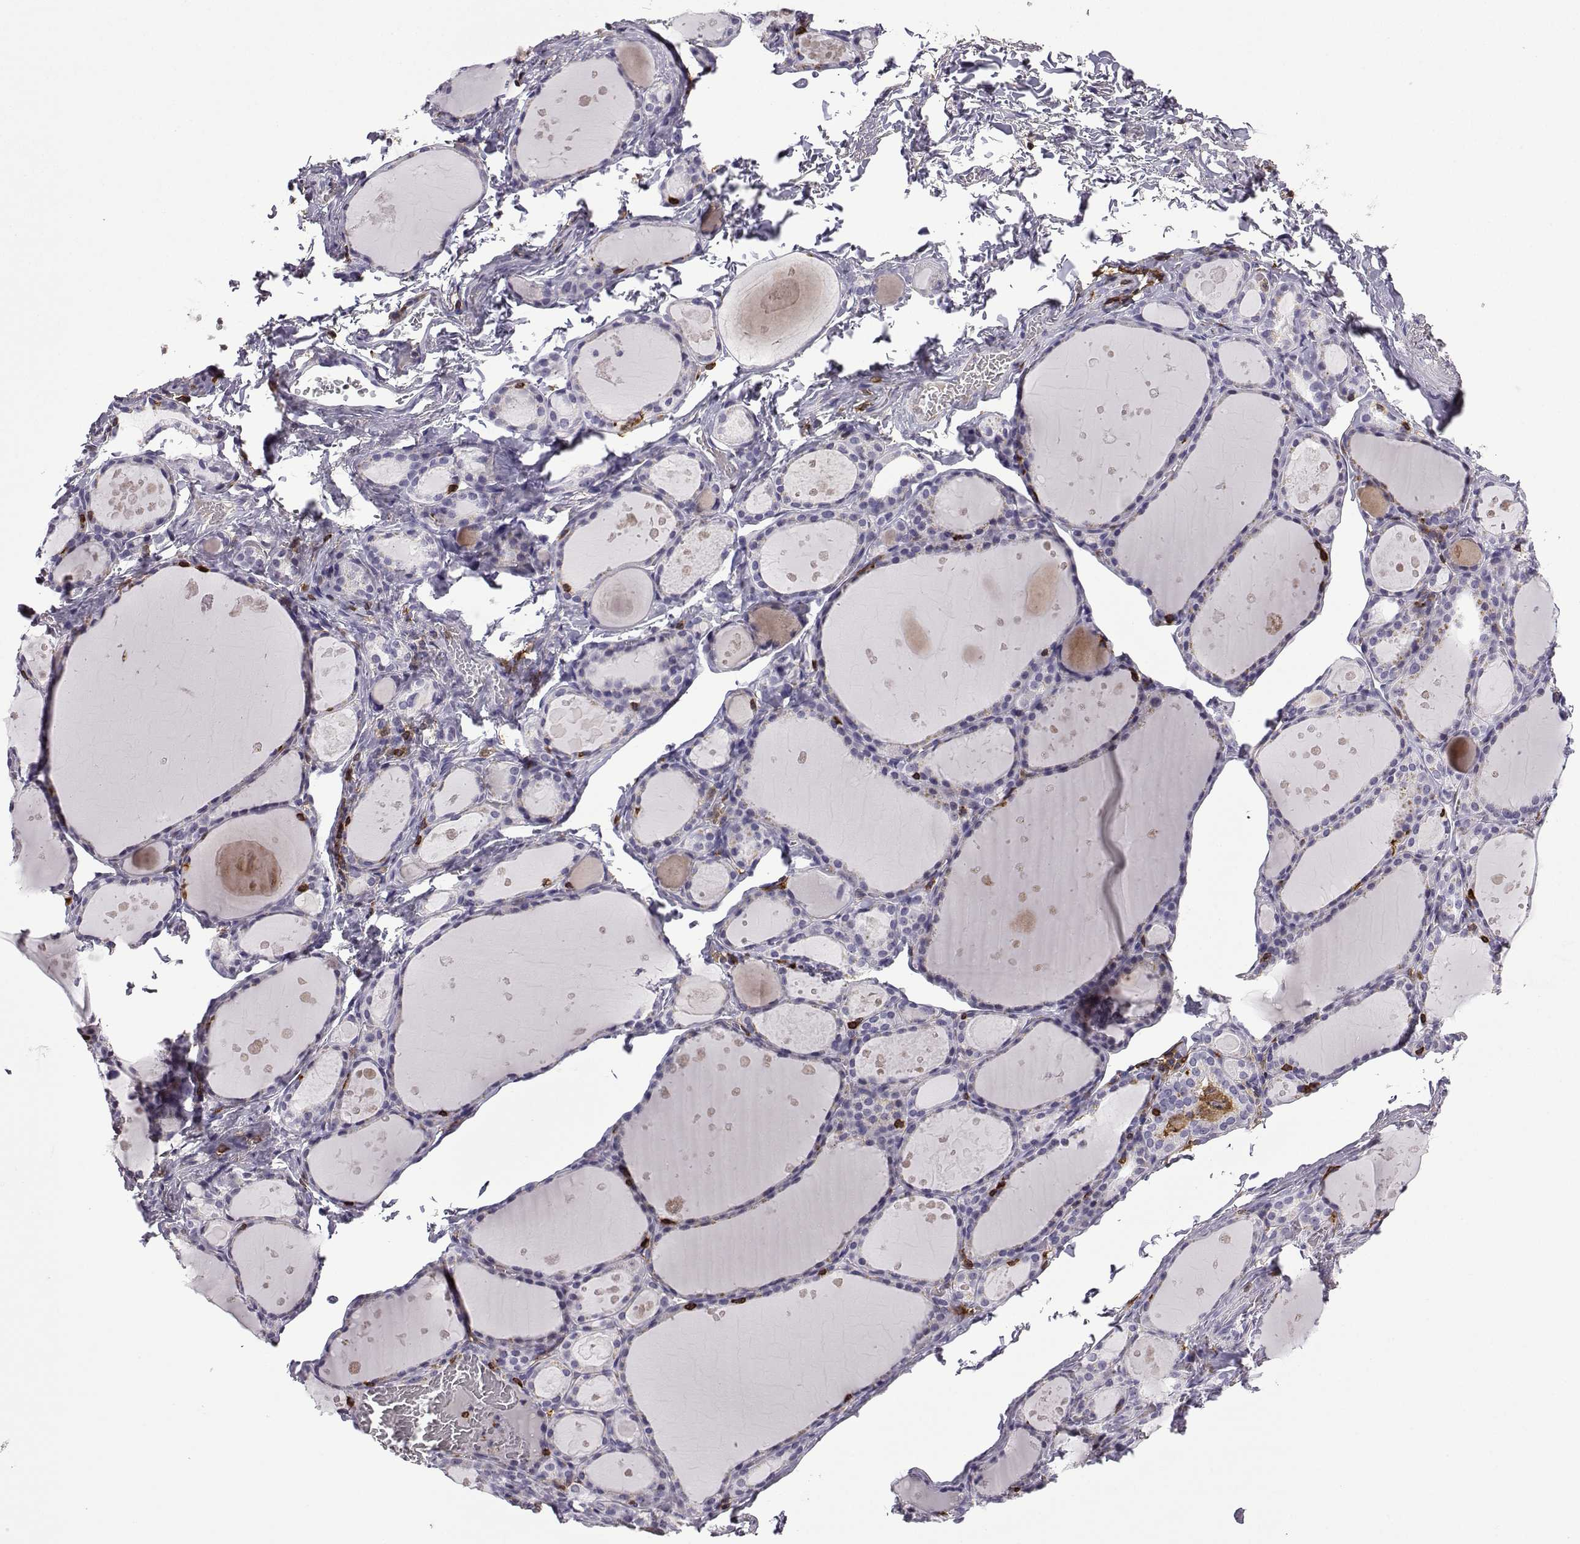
{"staining": {"intensity": "negative", "quantity": "none", "location": "none"}, "tissue": "thyroid gland", "cell_type": "Glandular cells", "image_type": "normal", "snomed": [{"axis": "morphology", "description": "Normal tissue, NOS"}, {"axis": "topography", "description": "Thyroid gland"}], "caption": "Immunohistochemistry (IHC) image of benign thyroid gland: thyroid gland stained with DAB (3,3'-diaminobenzidine) displays no significant protein positivity in glandular cells. (DAB immunohistochemistry (IHC) visualized using brightfield microscopy, high magnification).", "gene": "DOCK10", "patient": {"sex": "male", "age": 68}}